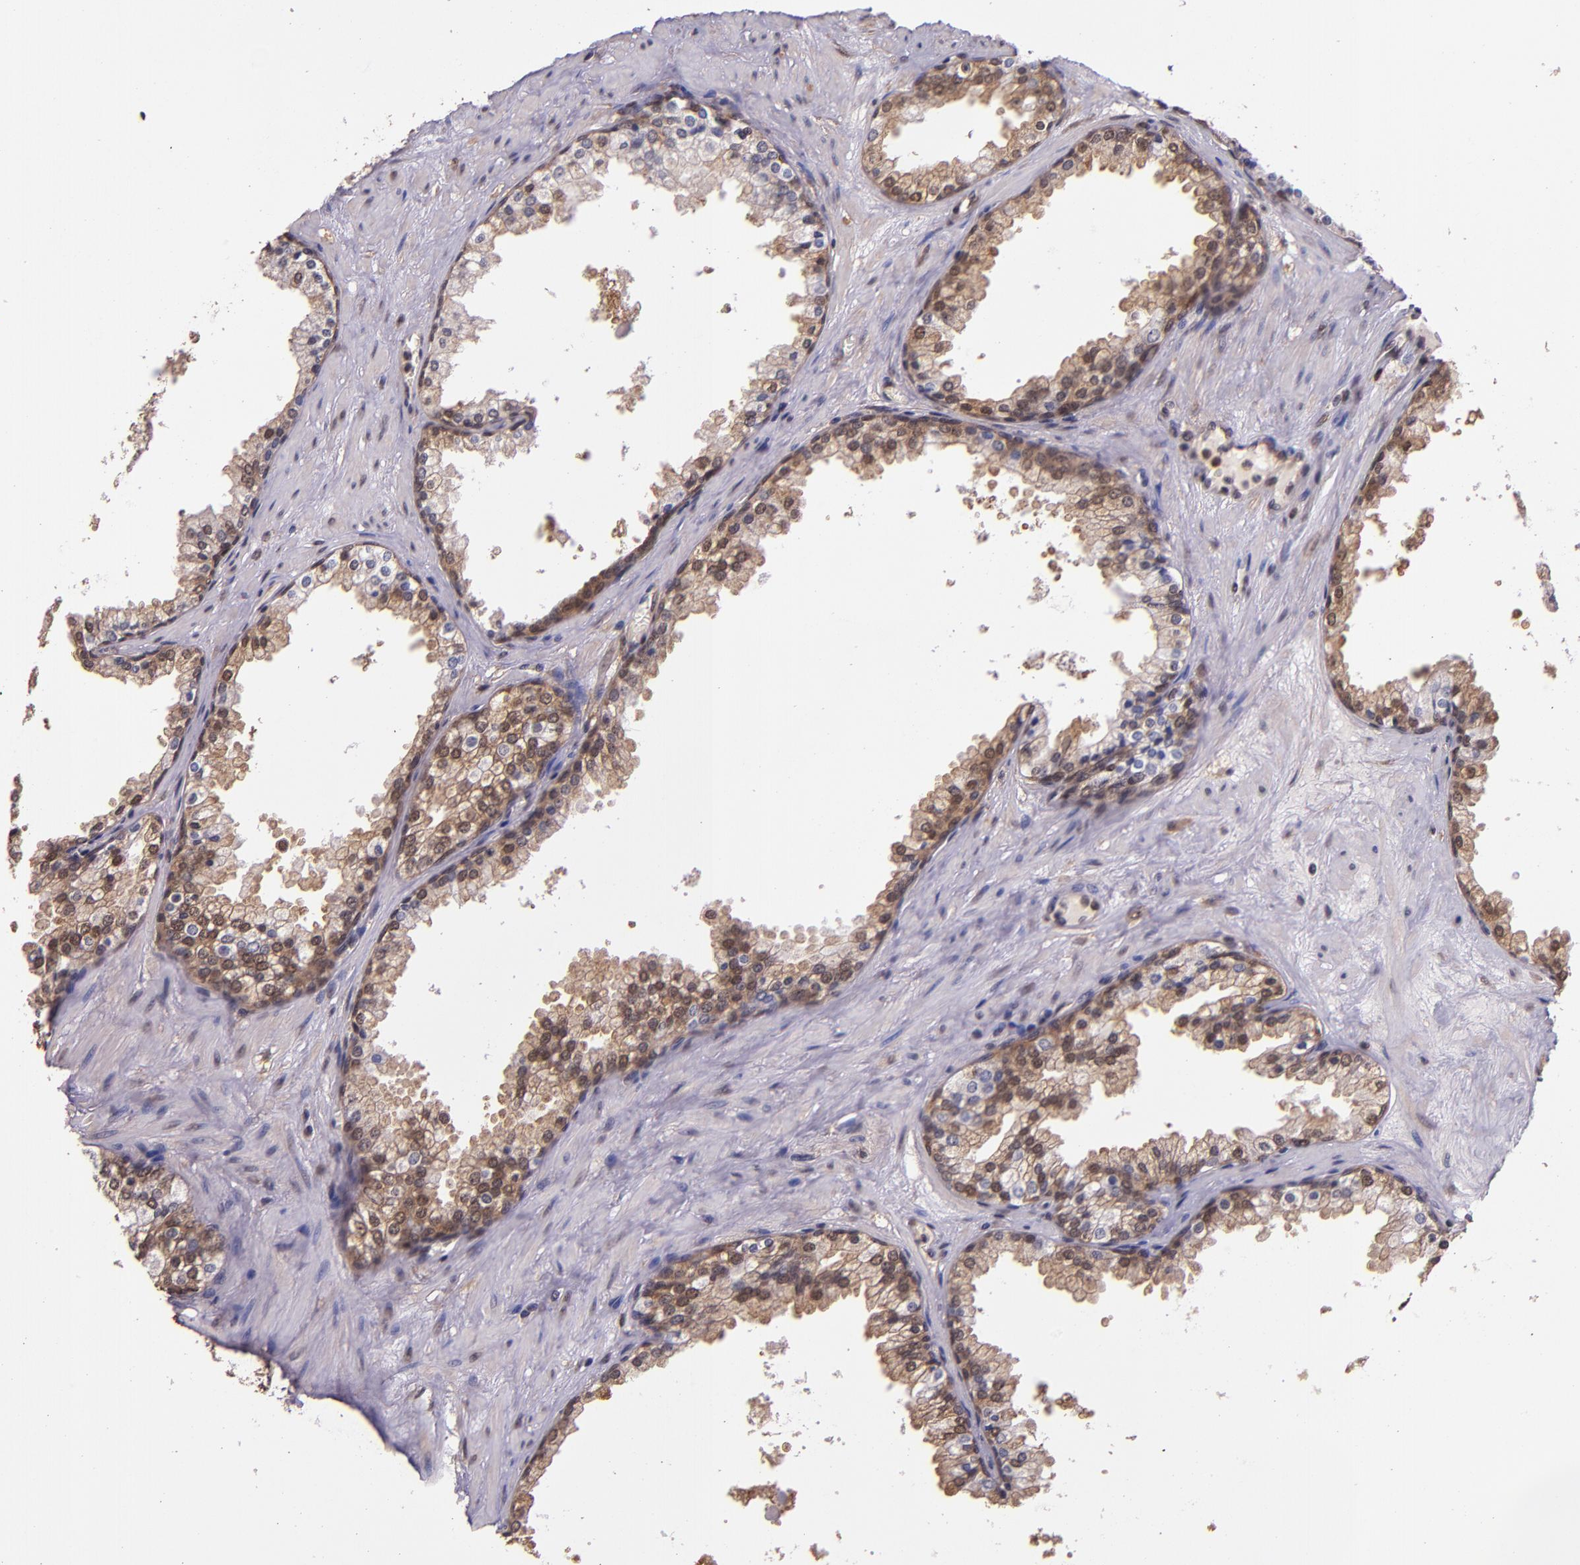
{"staining": {"intensity": "moderate", "quantity": ">75%", "location": "cytoplasmic/membranous,nuclear"}, "tissue": "prostate cancer", "cell_type": "Tumor cells", "image_type": "cancer", "snomed": [{"axis": "morphology", "description": "Adenocarcinoma, Medium grade"}, {"axis": "topography", "description": "Prostate"}], "caption": "Immunohistochemical staining of prostate adenocarcinoma (medium-grade) displays medium levels of moderate cytoplasmic/membranous and nuclear protein staining in about >75% of tumor cells. Using DAB (3,3'-diaminobenzidine) (brown) and hematoxylin (blue) stains, captured at high magnification using brightfield microscopy.", "gene": "STAT6", "patient": {"sex": "male", "age": 60}}